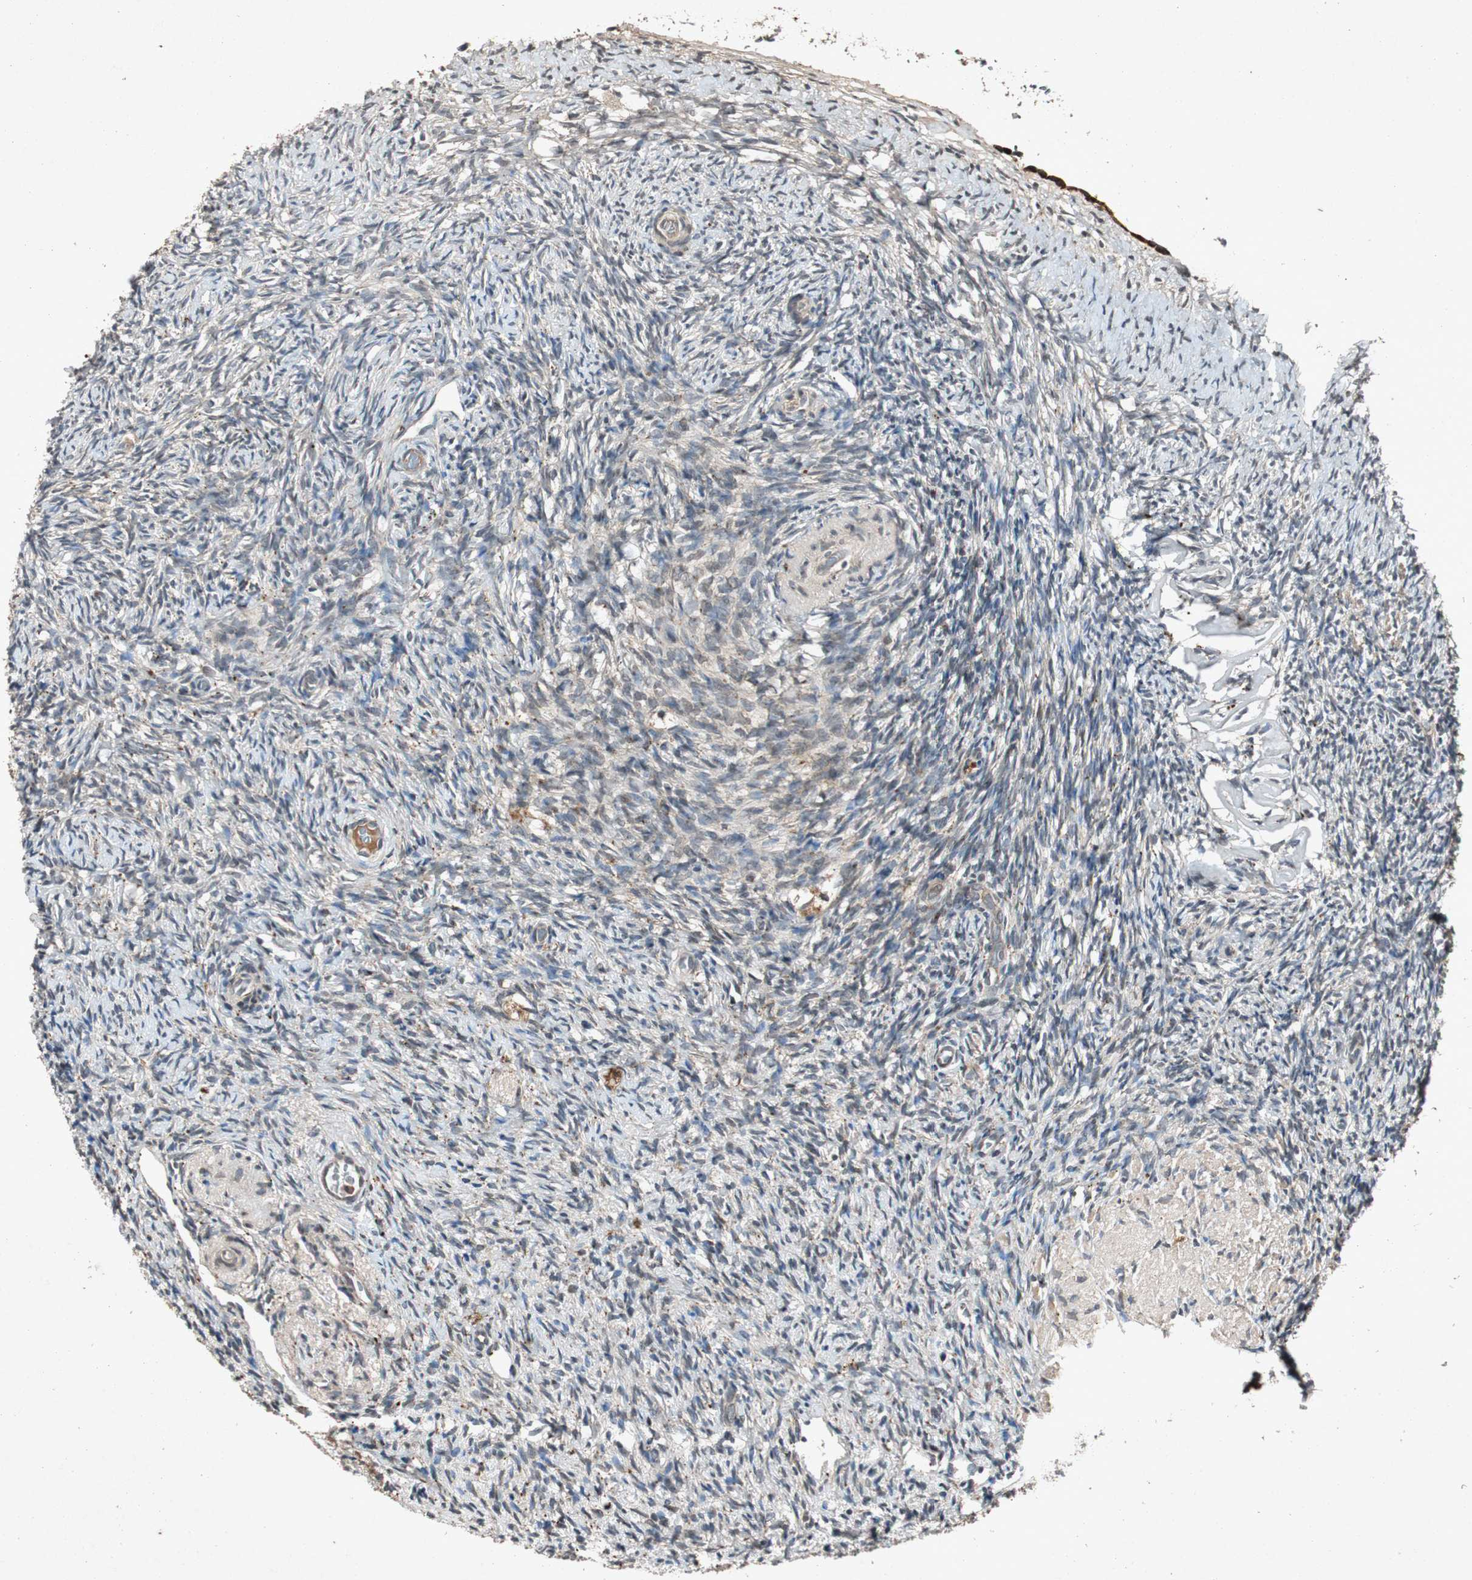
{"staining": {"intensity": "weak", "quantity": "25%-75%", "location": "cytoplasmic/membranous"}, "tissue": "ovary", "cell_type": "Ovarian stroma cells", "image_type": "normal", "snomed": [{"axis": "morphology", "description": "Normal tissue, NOS"}, {"axis": "topography", "description": "Ovary"}], "caption": "Immunohistochemistry micrograph of unremarkable ovary: human ovary stained using IHC demonstrates low levels of weak protein expression localized specifically in the cytoplasmic/membranous of ovarian stroma cells, appearing as a cytoplasmic/membranous brown color.", "gene": "SLIT2", "patient": {"sex": "female", "age": 60}}